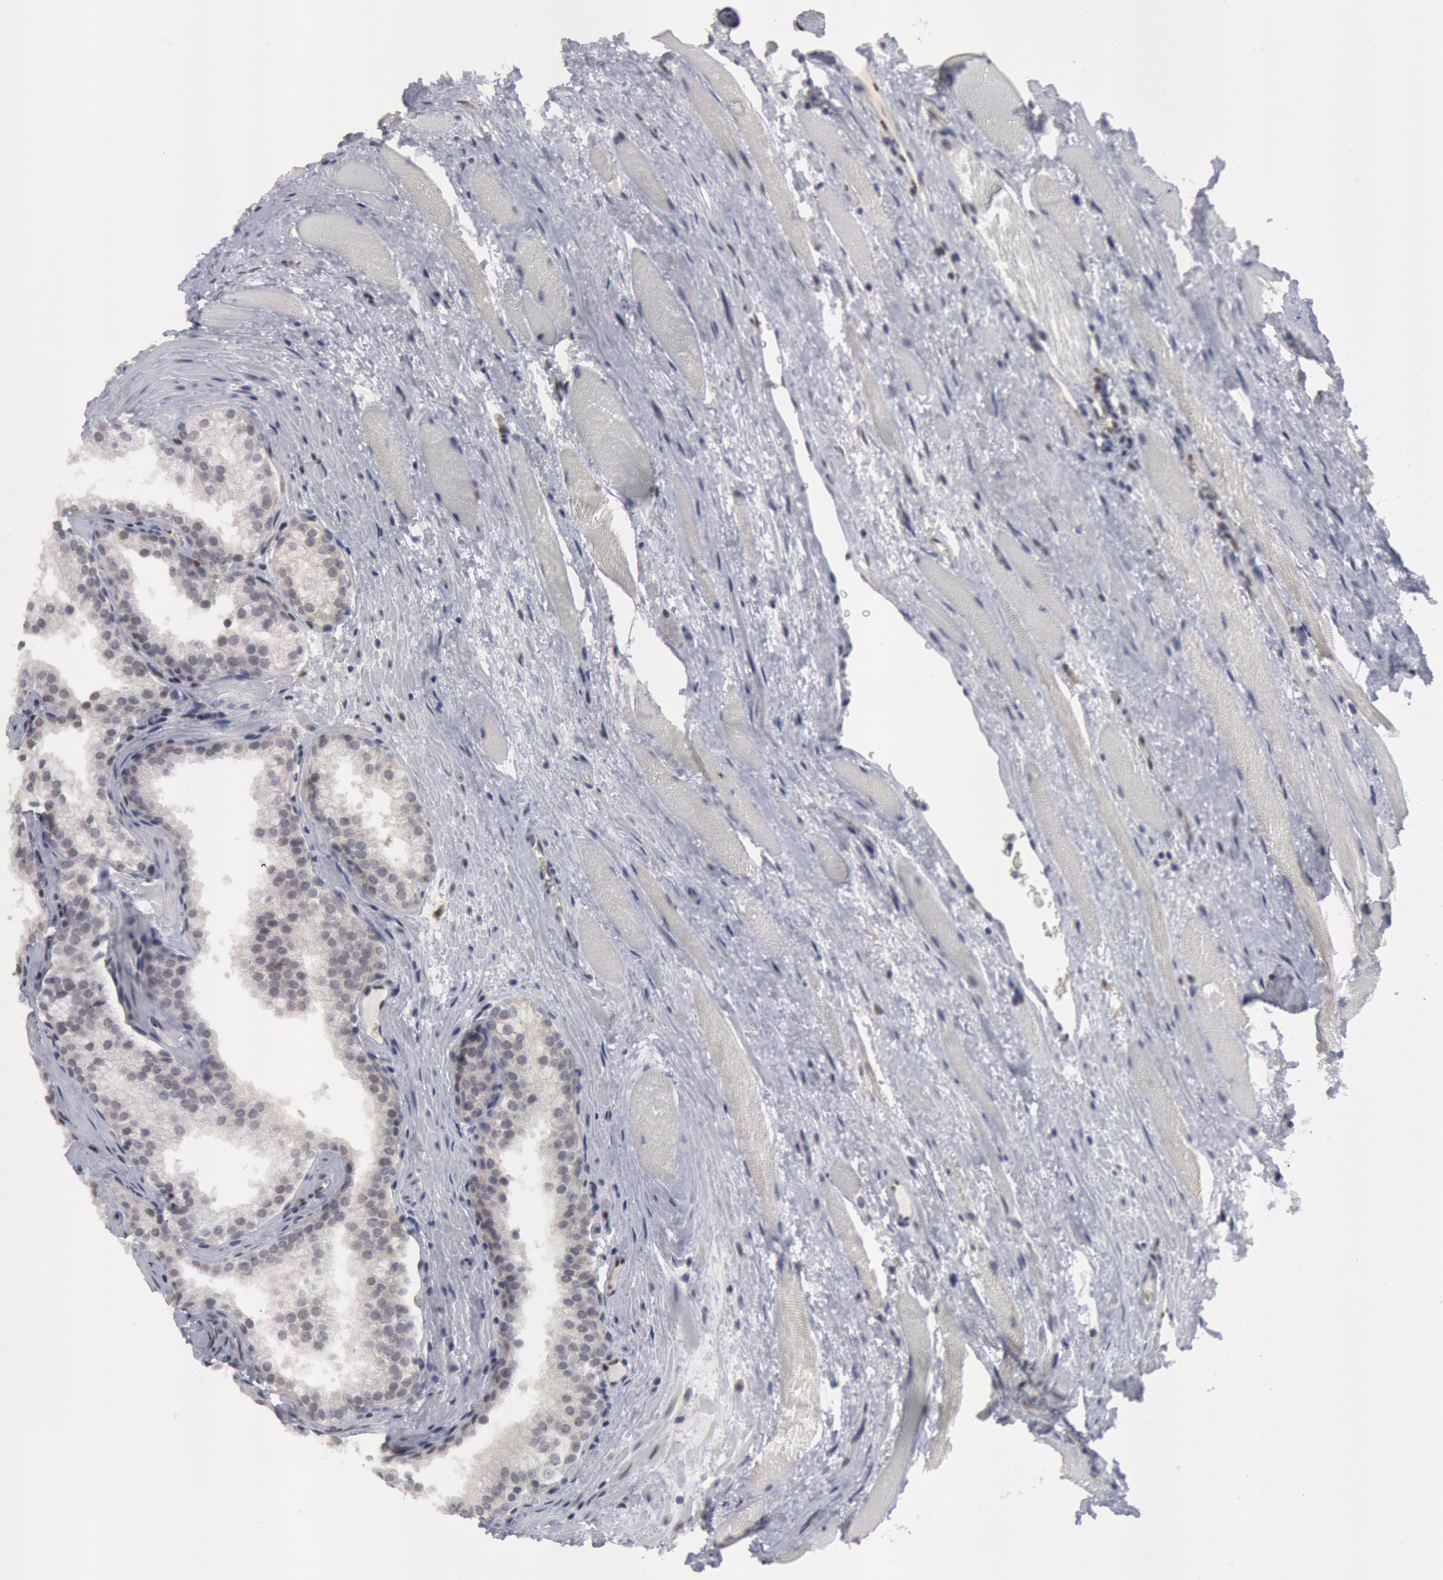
{"staining": {"intensity": "negative", "quantity": "none", "location": "none"}, "tissue": "prostate cancer", "cell_type": "Tumor cells", "image_type": "cancer", "snomed": [{"axis": "morphology", "description": "Adenocarcinoma, Medium grade"}, {"axis": "topography", "description": "Prostate"}], "caption": "Tumor cells show no significant protein positivity in prostate adenocarcinoma (medium-grade). Brightfield microscopy of immunohistochemistry stained with DAB (brown) and hematoxylin (blue), captured at high magnification.", "gene": "FOXO1", "patient": {"sex": "male", "age": 72}}